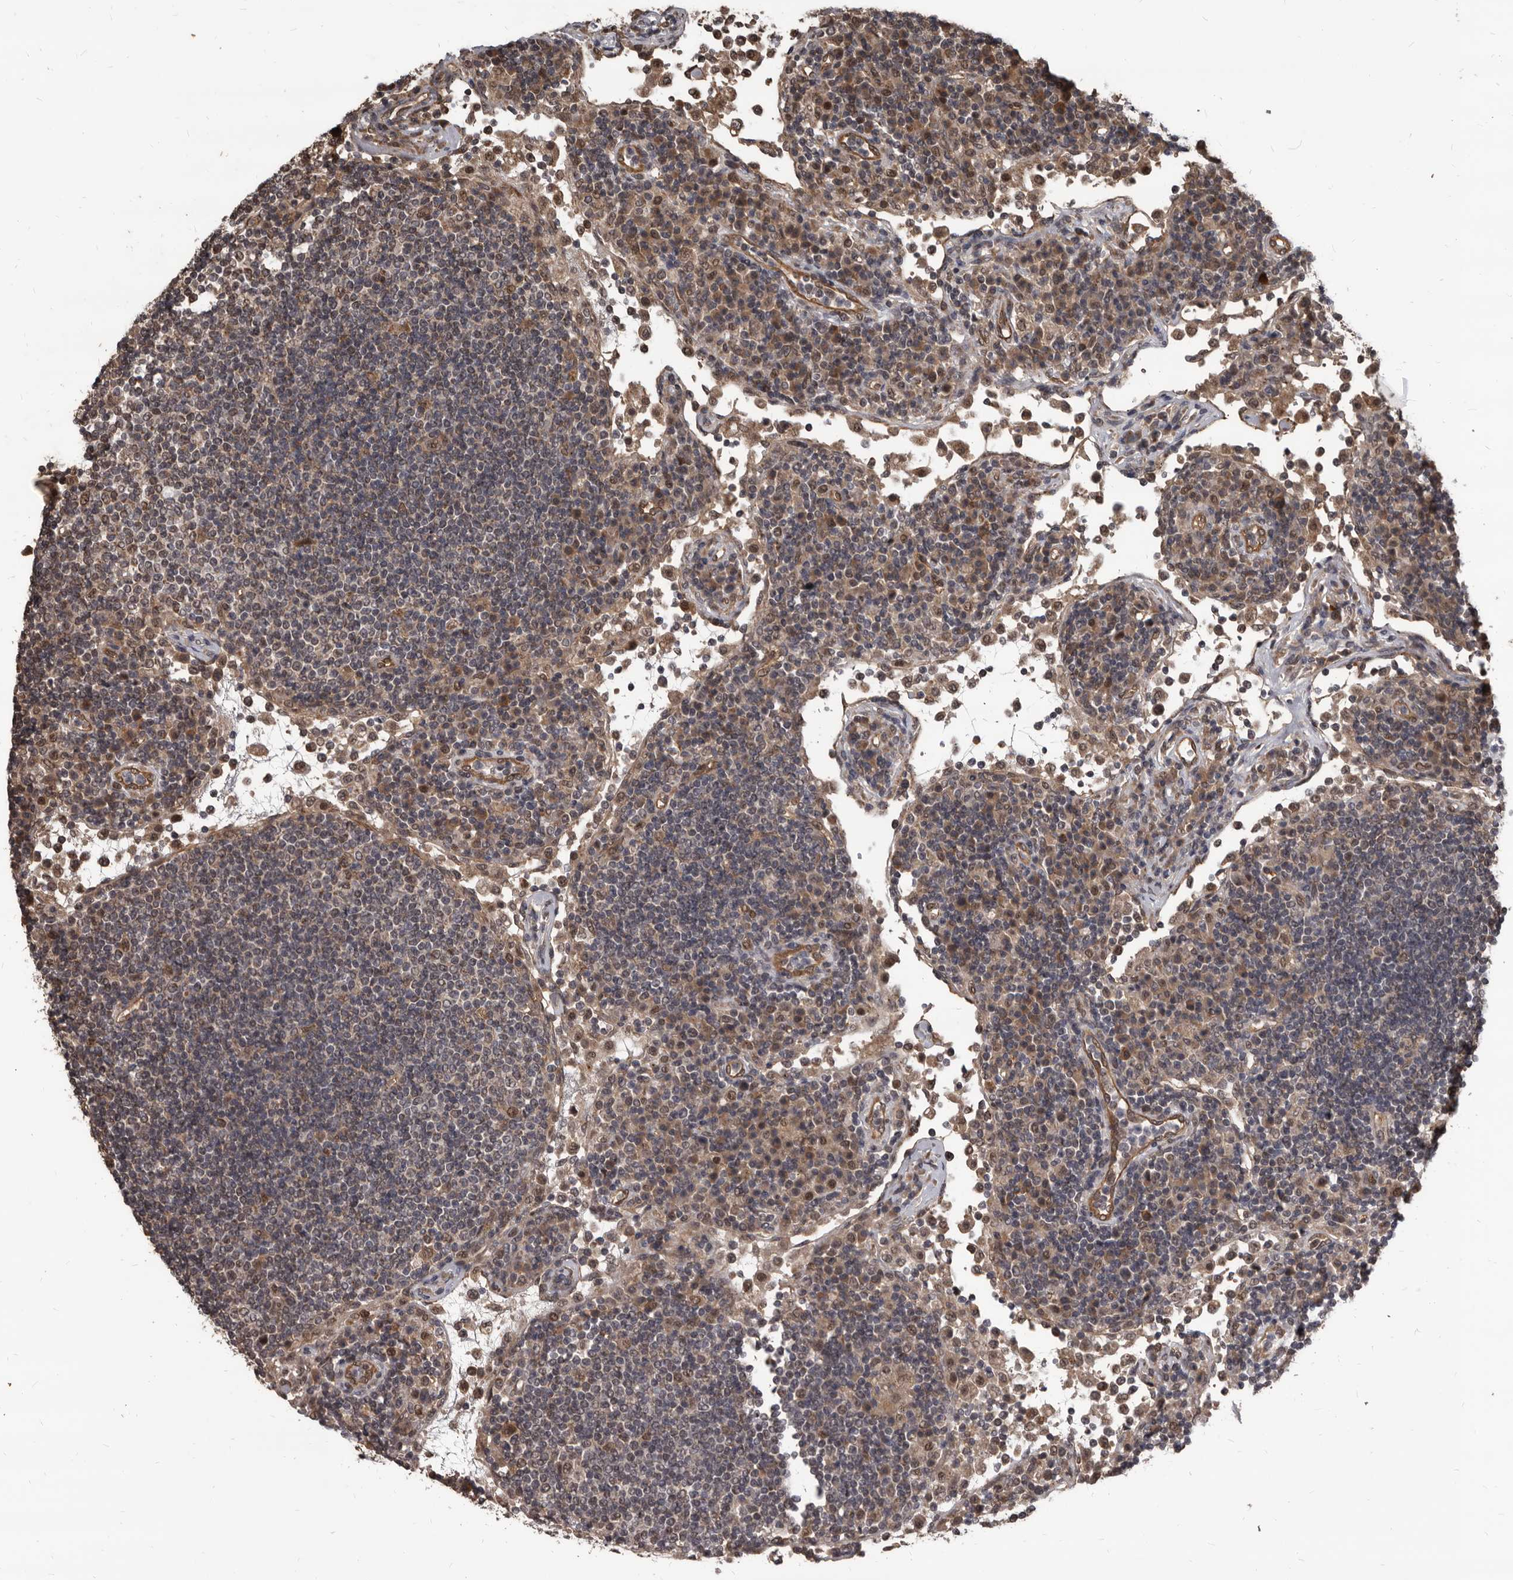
{"staining": {"intensity": "weak", "quantity": "<25%", "location": "cytoplasmic/membranous"}, "tissue": "lymph node", "cell_type": "Germinal center cells", "image_type": "normal", "snomed": [{"axis": "morphology", "description": "Normal tissue, NOS"}, {"axis": "topography", "description": "Lymph node"}], "caption": "DAB immunohistochemical staining of normal human lymph node displays no significant positivity in germinal center cells.", "gene": "AHR", "patient": {"sex": "female", "age": 53}}